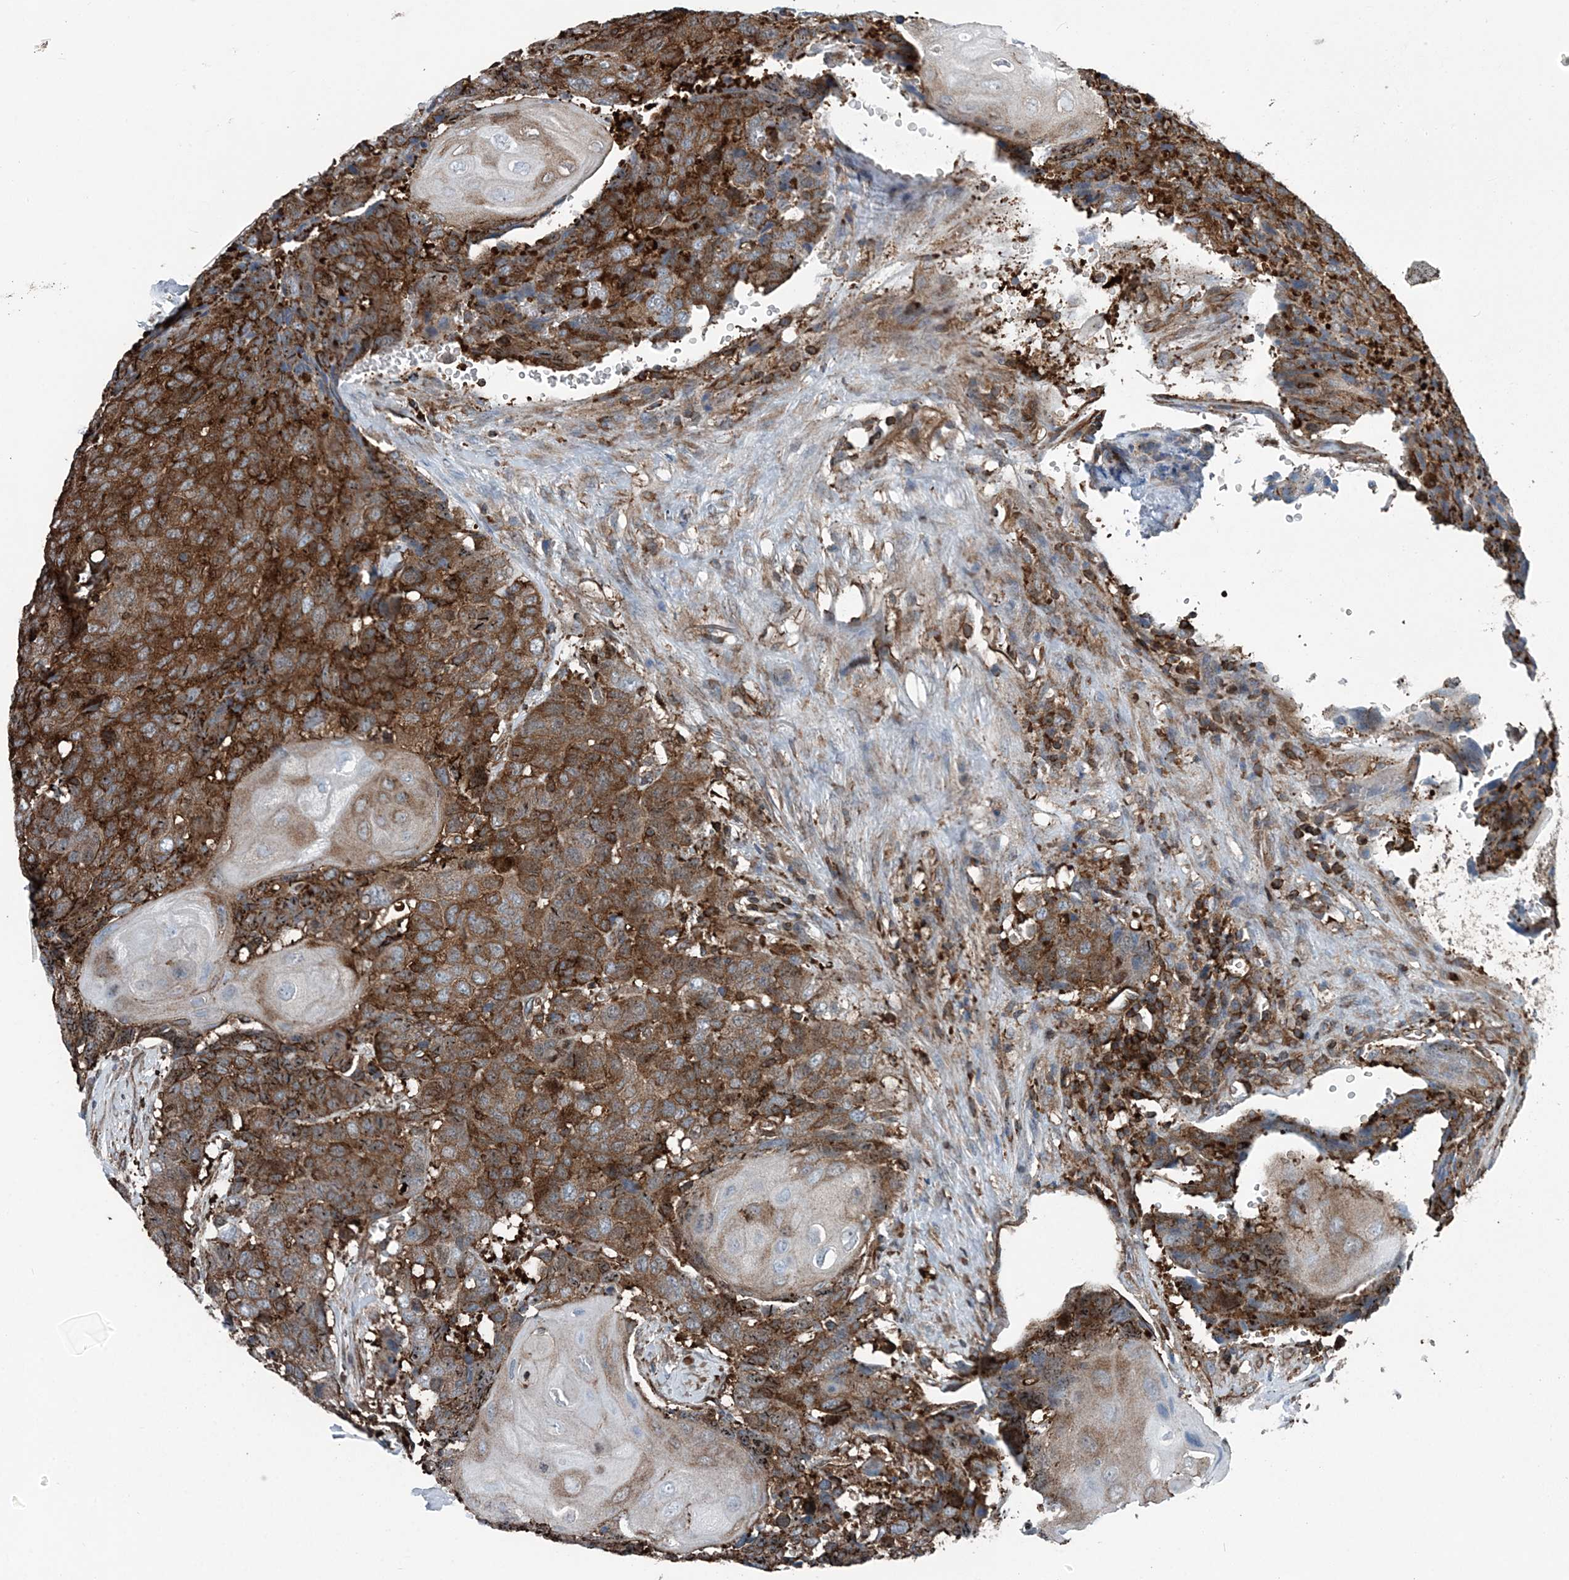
{"staining": {"intensity": "strong", "quantity": ">75%", "location": "cytoplasmic/membranous"}, "tissue": "head and neck cancer", "cell_type": "Tumor cells", "image_type": "cancer", "snomed": [{"axis": "morphology", "description": "Squamous cell carcinoma, NOS"}, {"axis": "topography", "description": "Head-Neck"}], "caption": "Brown immunohistochemical staining in human head and neck squamous cell carcinoma reveals strong cytoplasmic/membranous expression in about >75% of tumor cells. Immunohistochemistry (ihc) stains the protein in brown and the nuclei are stained blue.", "gene": "CFL1", "patient": {"sex": "male", "age": 66}}